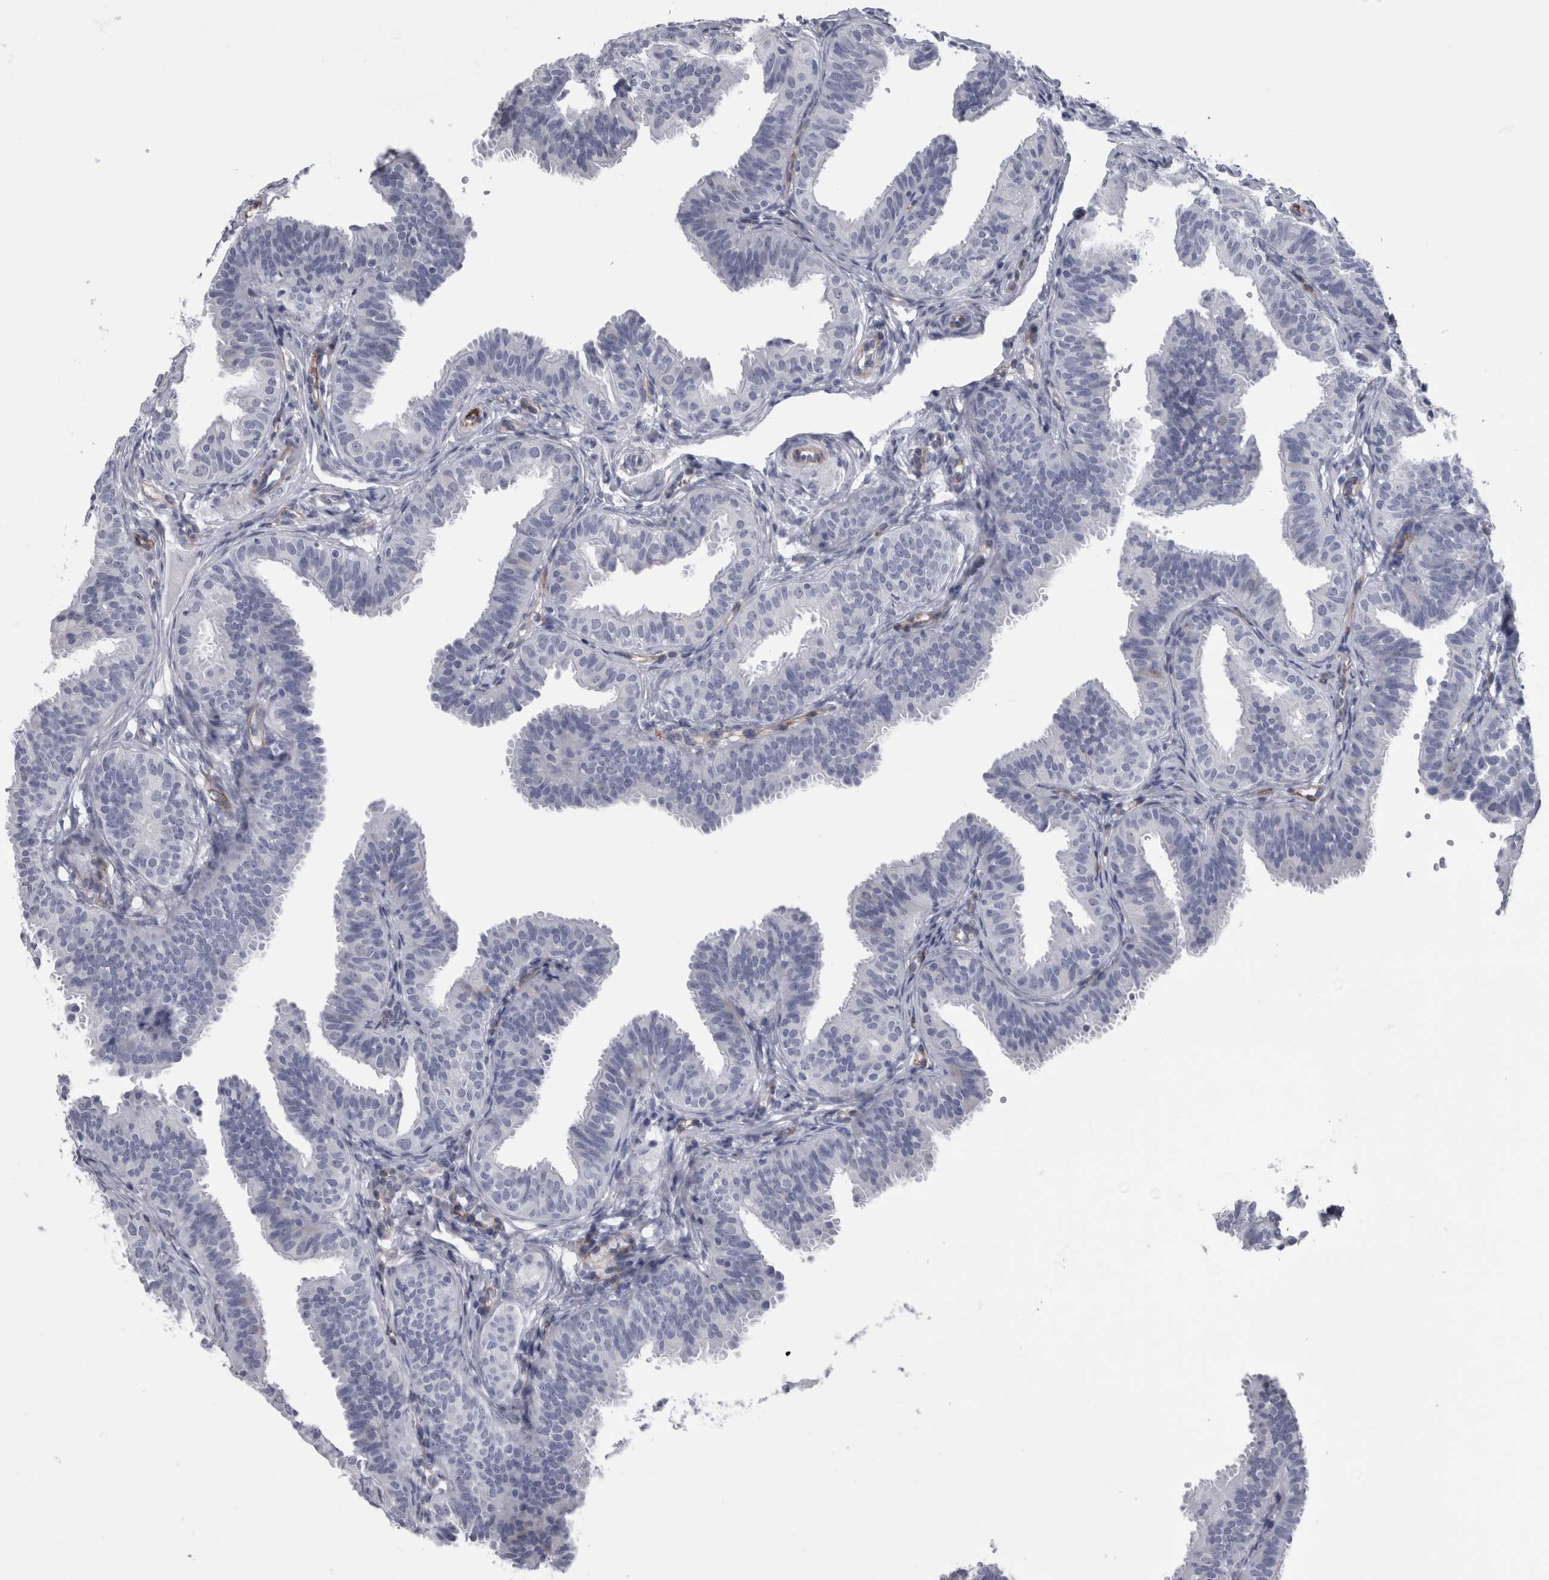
{"staining": {"intensity": "negative", "quantity": "none", "location": "none"}, "tissue": "fallopian tube", "cell_type": "Glandular cells", "image_type": "normal", "snomed": [{"axis": "morphology", "description": "Normal tissue, NOS"}, {"axis": "topography", "description": "Fallopian tube"}], "caption": "High power microscopy image of an immunohistochemistry (IHC) micrograph of benign fallopian tube, revealing no significant positivity in glandular cells.", "gene": "VWDE", "patient": {"sex": "female", "age": 35}}